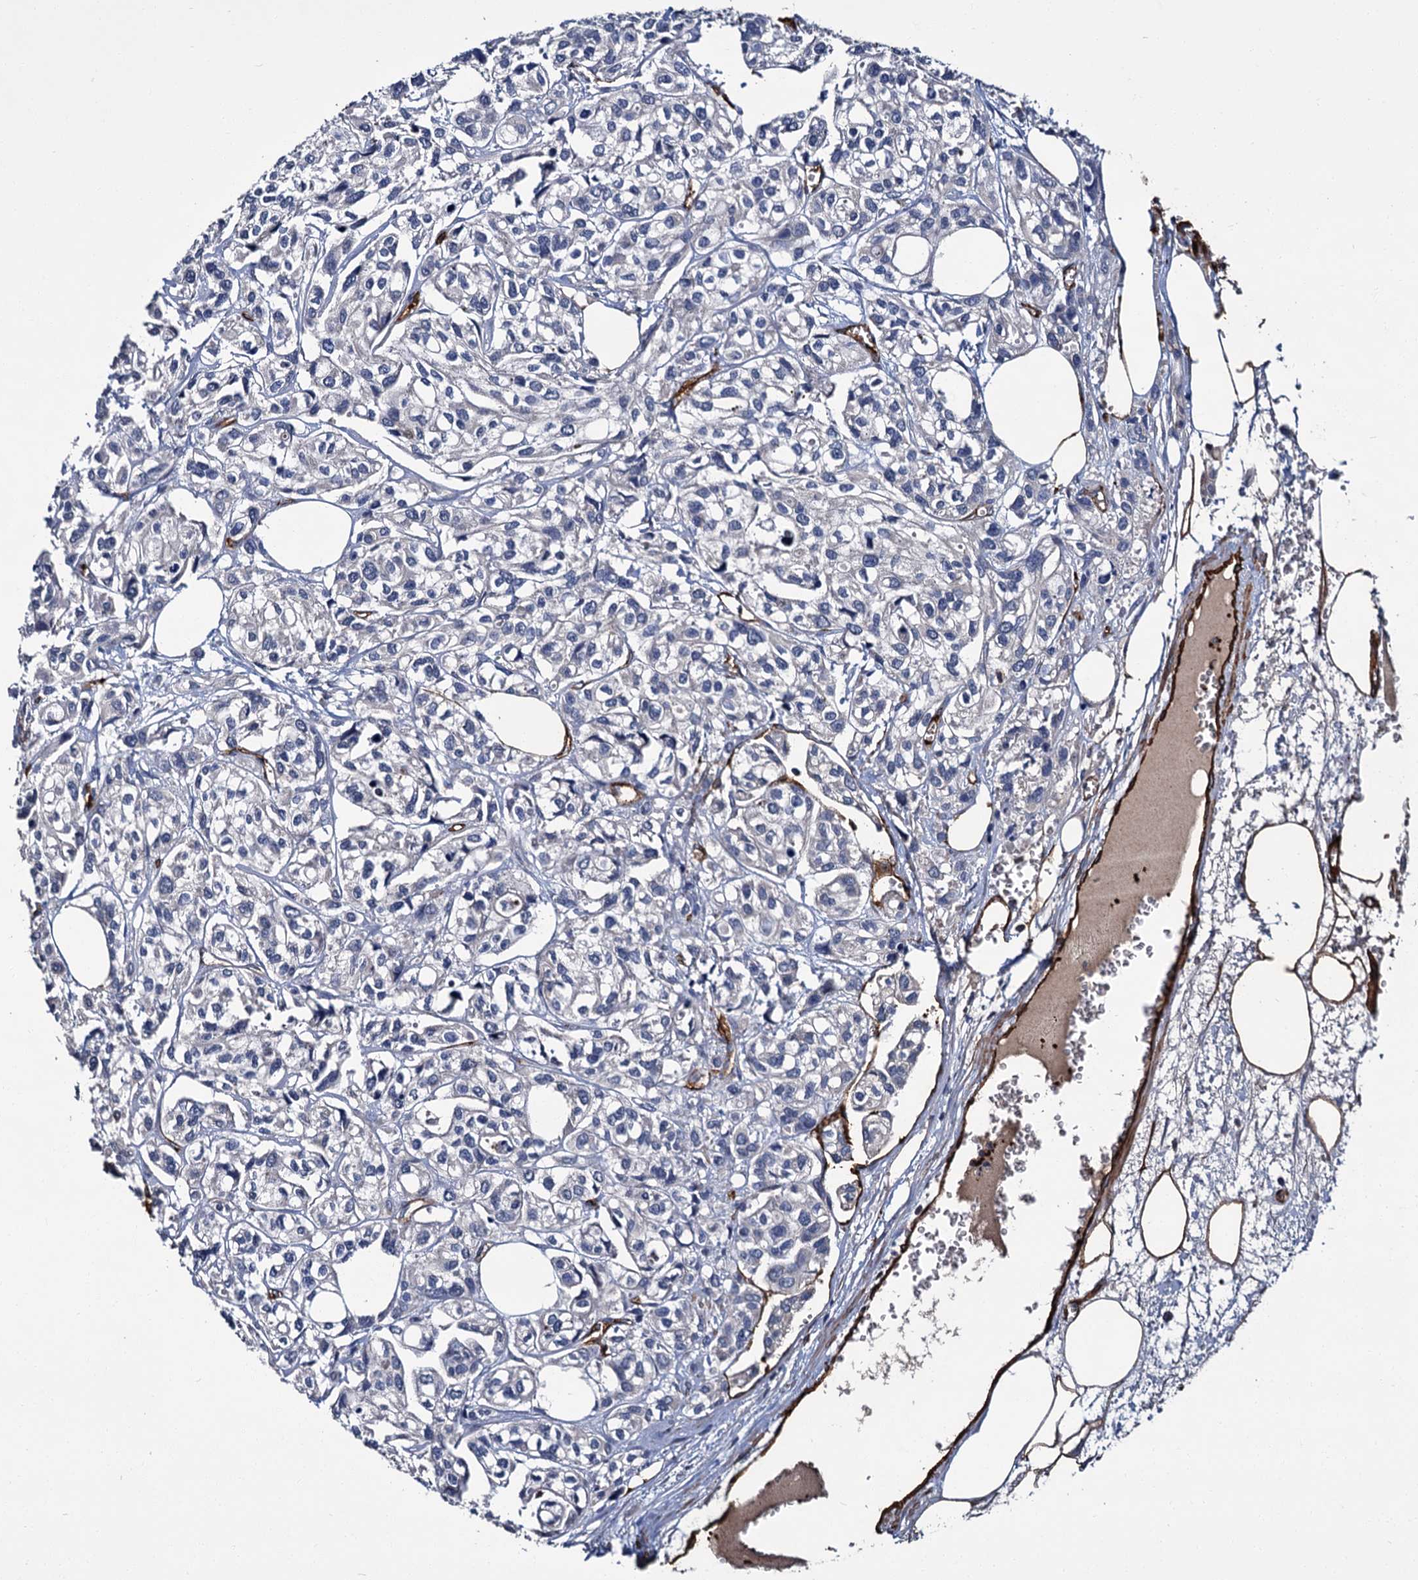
{"staining": {"intensity": "negative", "quantity": "none", "location": "none"}, "tissue": "urothelial cancer", "cell_type": "Tumor cells", "image_type": "cancer", "snomed": [{"axis": "morphology", "description": "Urothelial carcinoma, High grade"}, {"axis": "topography", "description": "Urinary bladder"}], "caption": "High power microscopy micrograph of an immunohistochemistry (IHC) histopathology image of high-grade urothelial carcinoma, revealing no significant positivity in tumor cells.", "gene": "CACNA1C", "patient": {"sex": "male", "age": 67}}